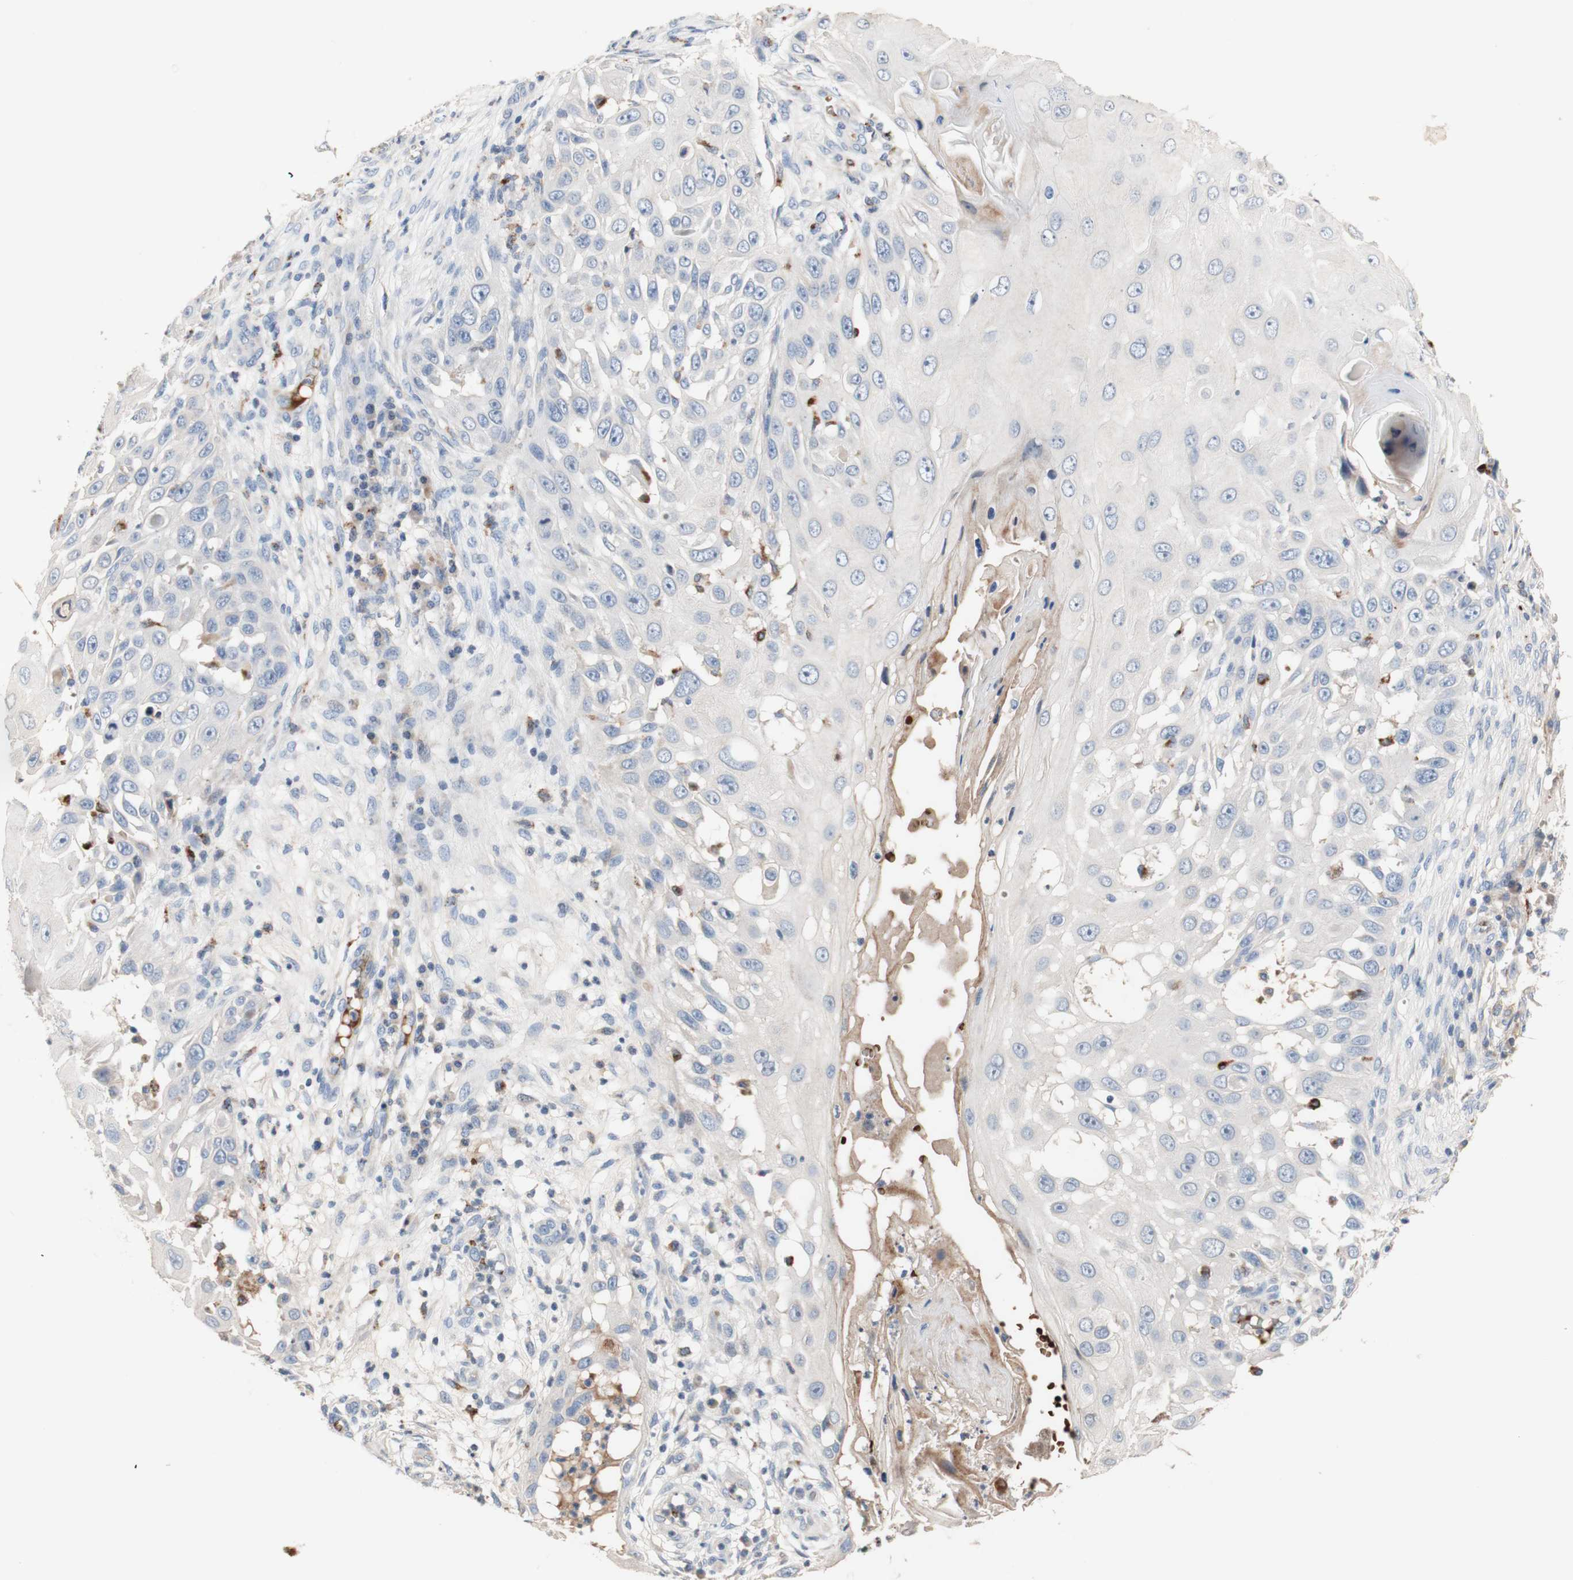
{"staining": {"intensity": "negative", "quantity": "none", "location": "none"}, "tissue": "skin cancer", "cell_type": "Tumor cells", "image_type": "cancer", "snomed": [{"axis": "morphology", "description": "Squamous cell carcinoma, NOS"}, {"axis": "topography", "description": "Skin"}], "caption": "The image exhibits no significant expression in tumor cells of skin cancer (squamous cell carcinoma). The staining is performed using DAB (3,3'-diaminobenzidine) brown chromogen with nuclei counter-stained in using hematoxylin.", "gene": "CDON", "patient": {"sex": "female", "age": 44}}